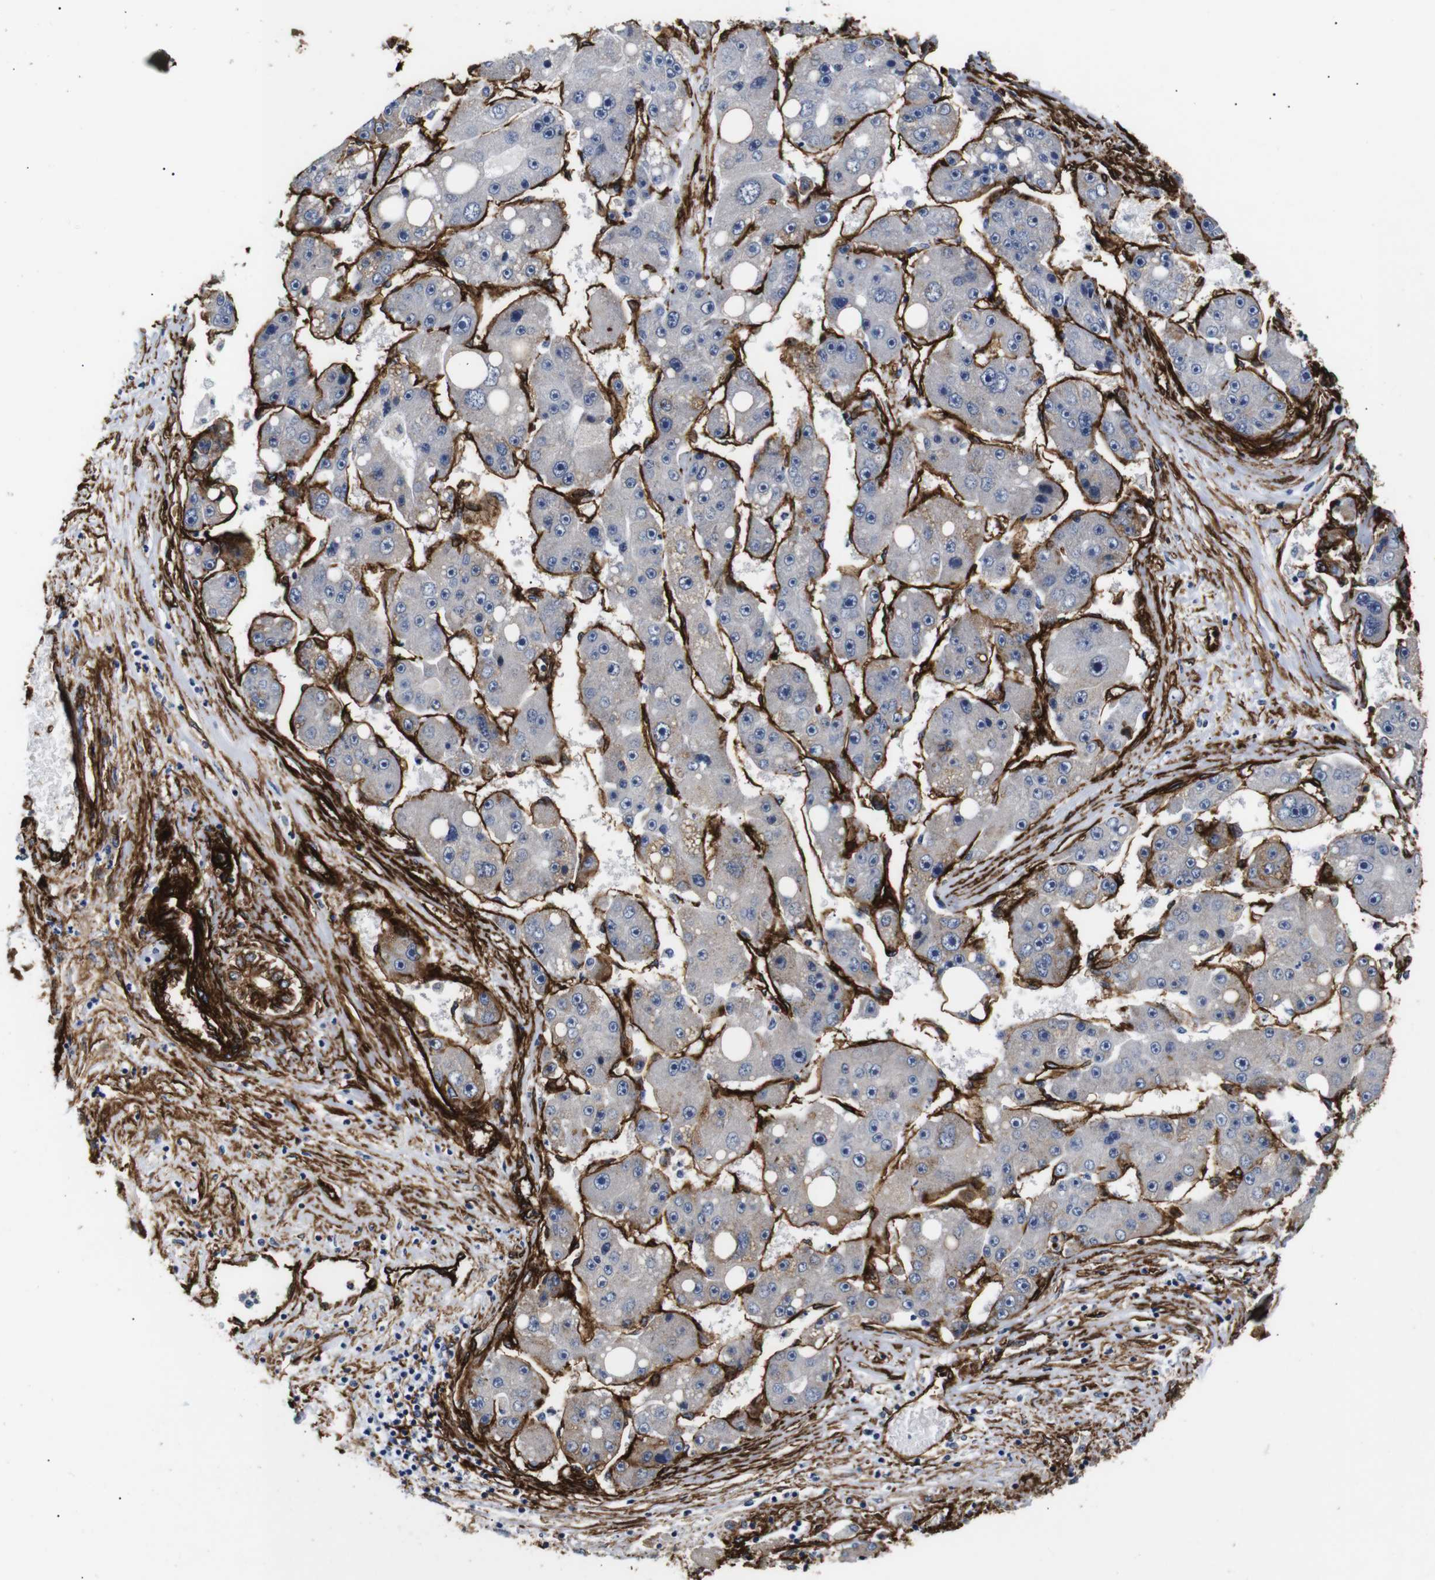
{"staining": {"intensity": "negative", "quantity": "none", "location": "none"}, "tissue": "liver cancer", "cell_type": "Tumor cells", "image_type": "cancer", "snomed": [{"axis": "morphology", "description": "Carcinoma, Hepatocellular, NOS"}, {"axis": "topography", "description": "Liver"}], "caption": "Image shows no protein positivity in tumor cells of hepatocellular carcinoma (liver) tissue.", "gene": "CAV2", "patient": {"sex": "female", "age": 61}}